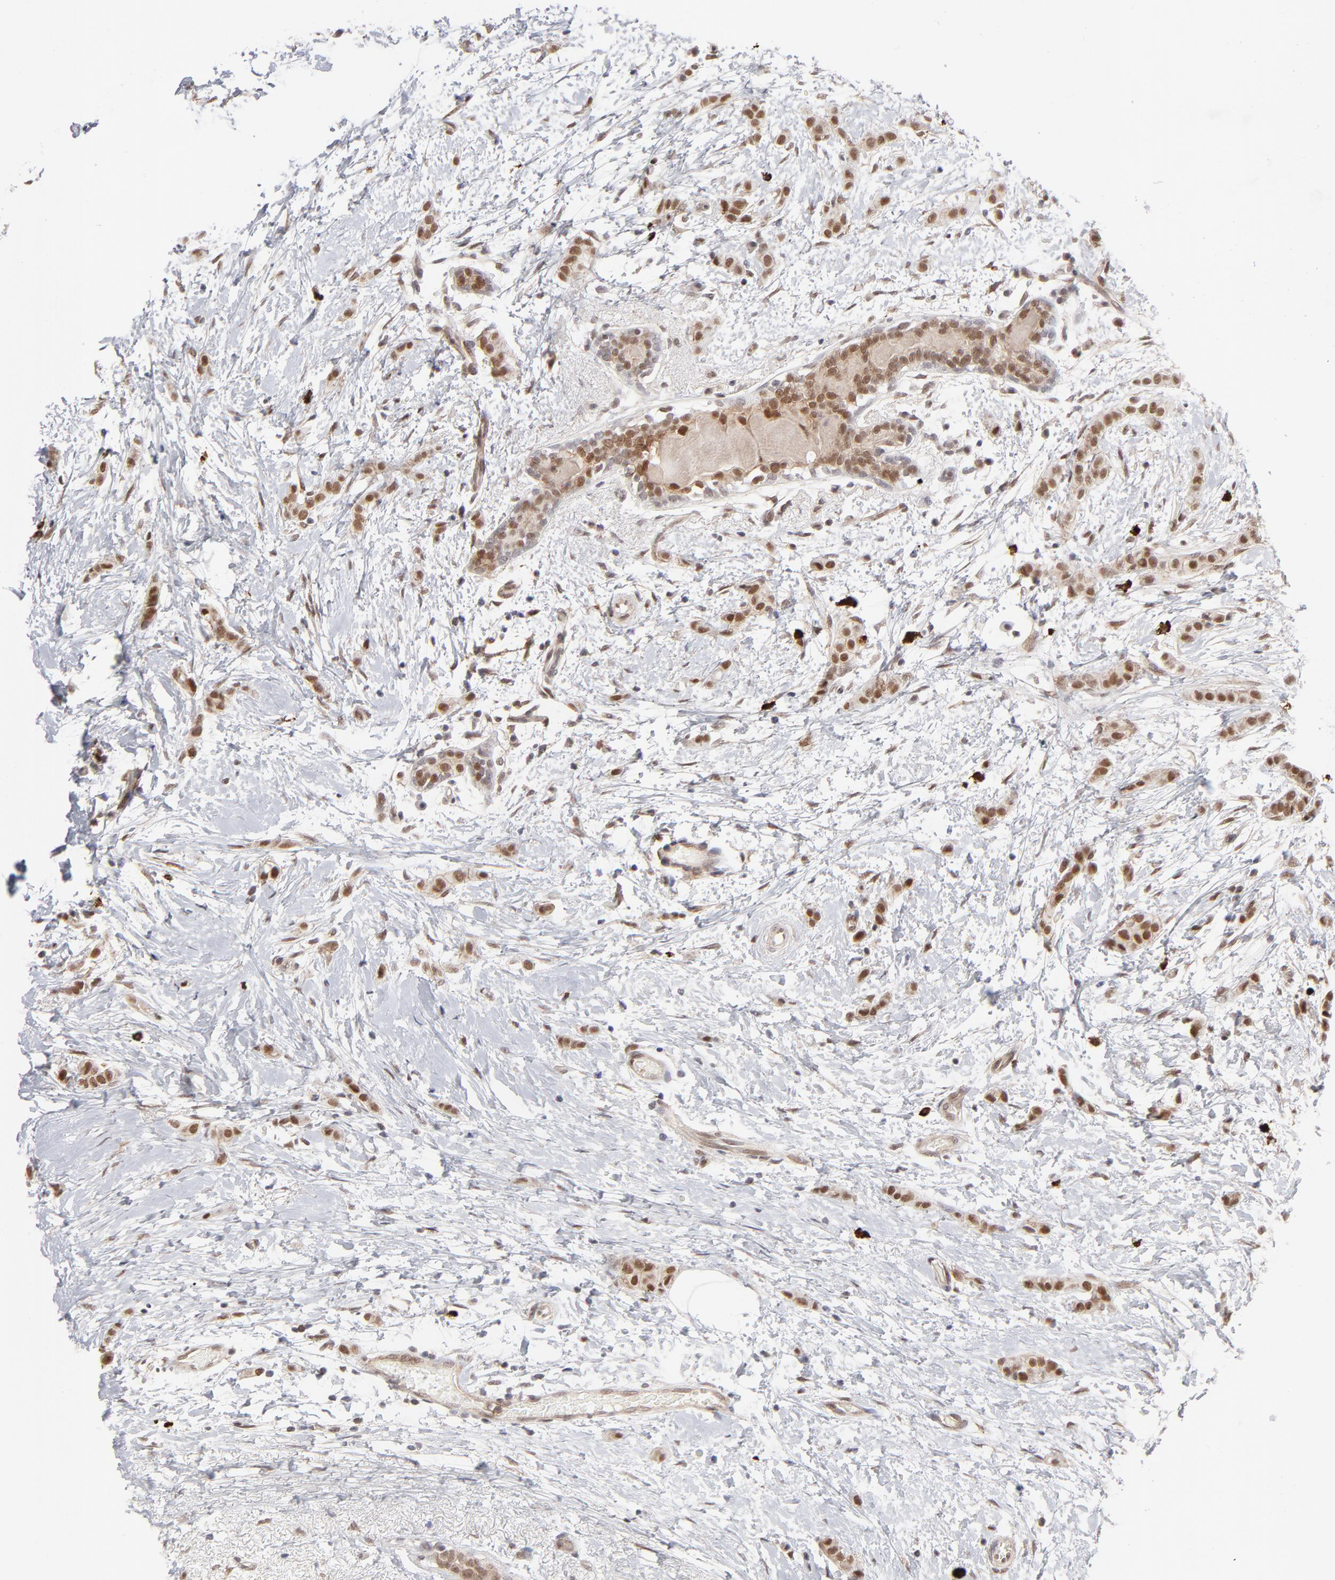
{"staining": {"intensity": "moderate", "quantity": ">75%", "location": "cytoplasmic/membranous,nuclear"}, "tissue": "breast cancer", "cell_type": "Tumor cells", "image_type": "cancer", "snomed": [{"axis": "morphology", "description": "Lobular carcinoma"}, {"axis": "topography", "description": "Breast"}], "caption": "Breast cancer was stained to show a protein in brown. There is medium levels of moderate cytoplasmic/membranous and nuclear expression in approximately >75% of tumor cells.", "gene": "NBN", "patient": {"sex": "female", "age": 55}}